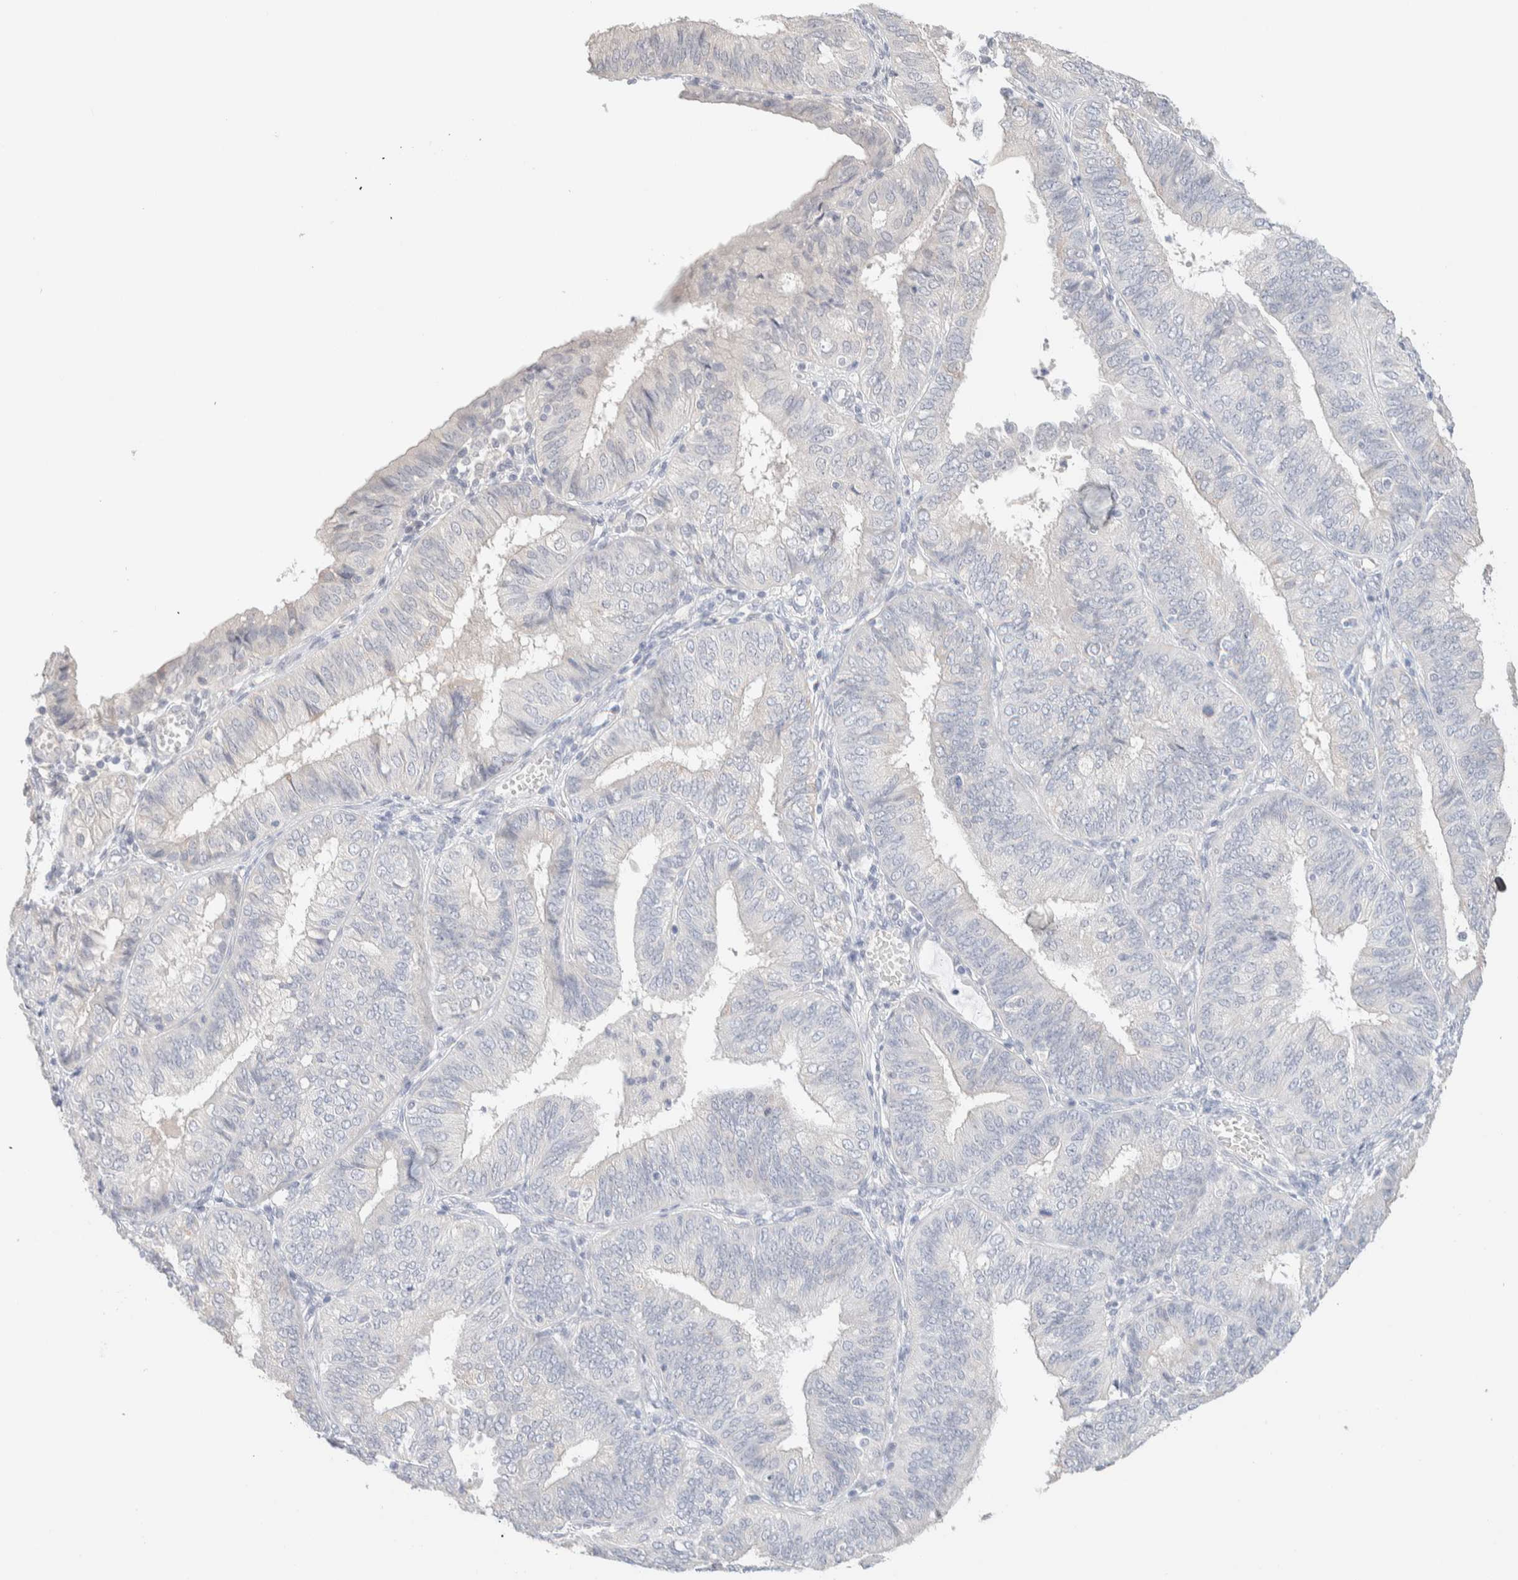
{"staining": {"intensity": "negative", "quantity": "none", "location": "none"}, "tissue": "endometrial cancer", "cell_type": "Tumor cells", "image_type": "cancer", "snomed": [{"axis": "morphology", "description": "Adenocarcinoma, NOS"}, {"axis": "topography", "description": "Endometrium"}], "caption": "The photomicrograph demonstrates no significant positivity in tumor cells of endometrial adenocarcinoma.", "gene": "RIDA", "patient": {"sex": "female", "age": 58}}